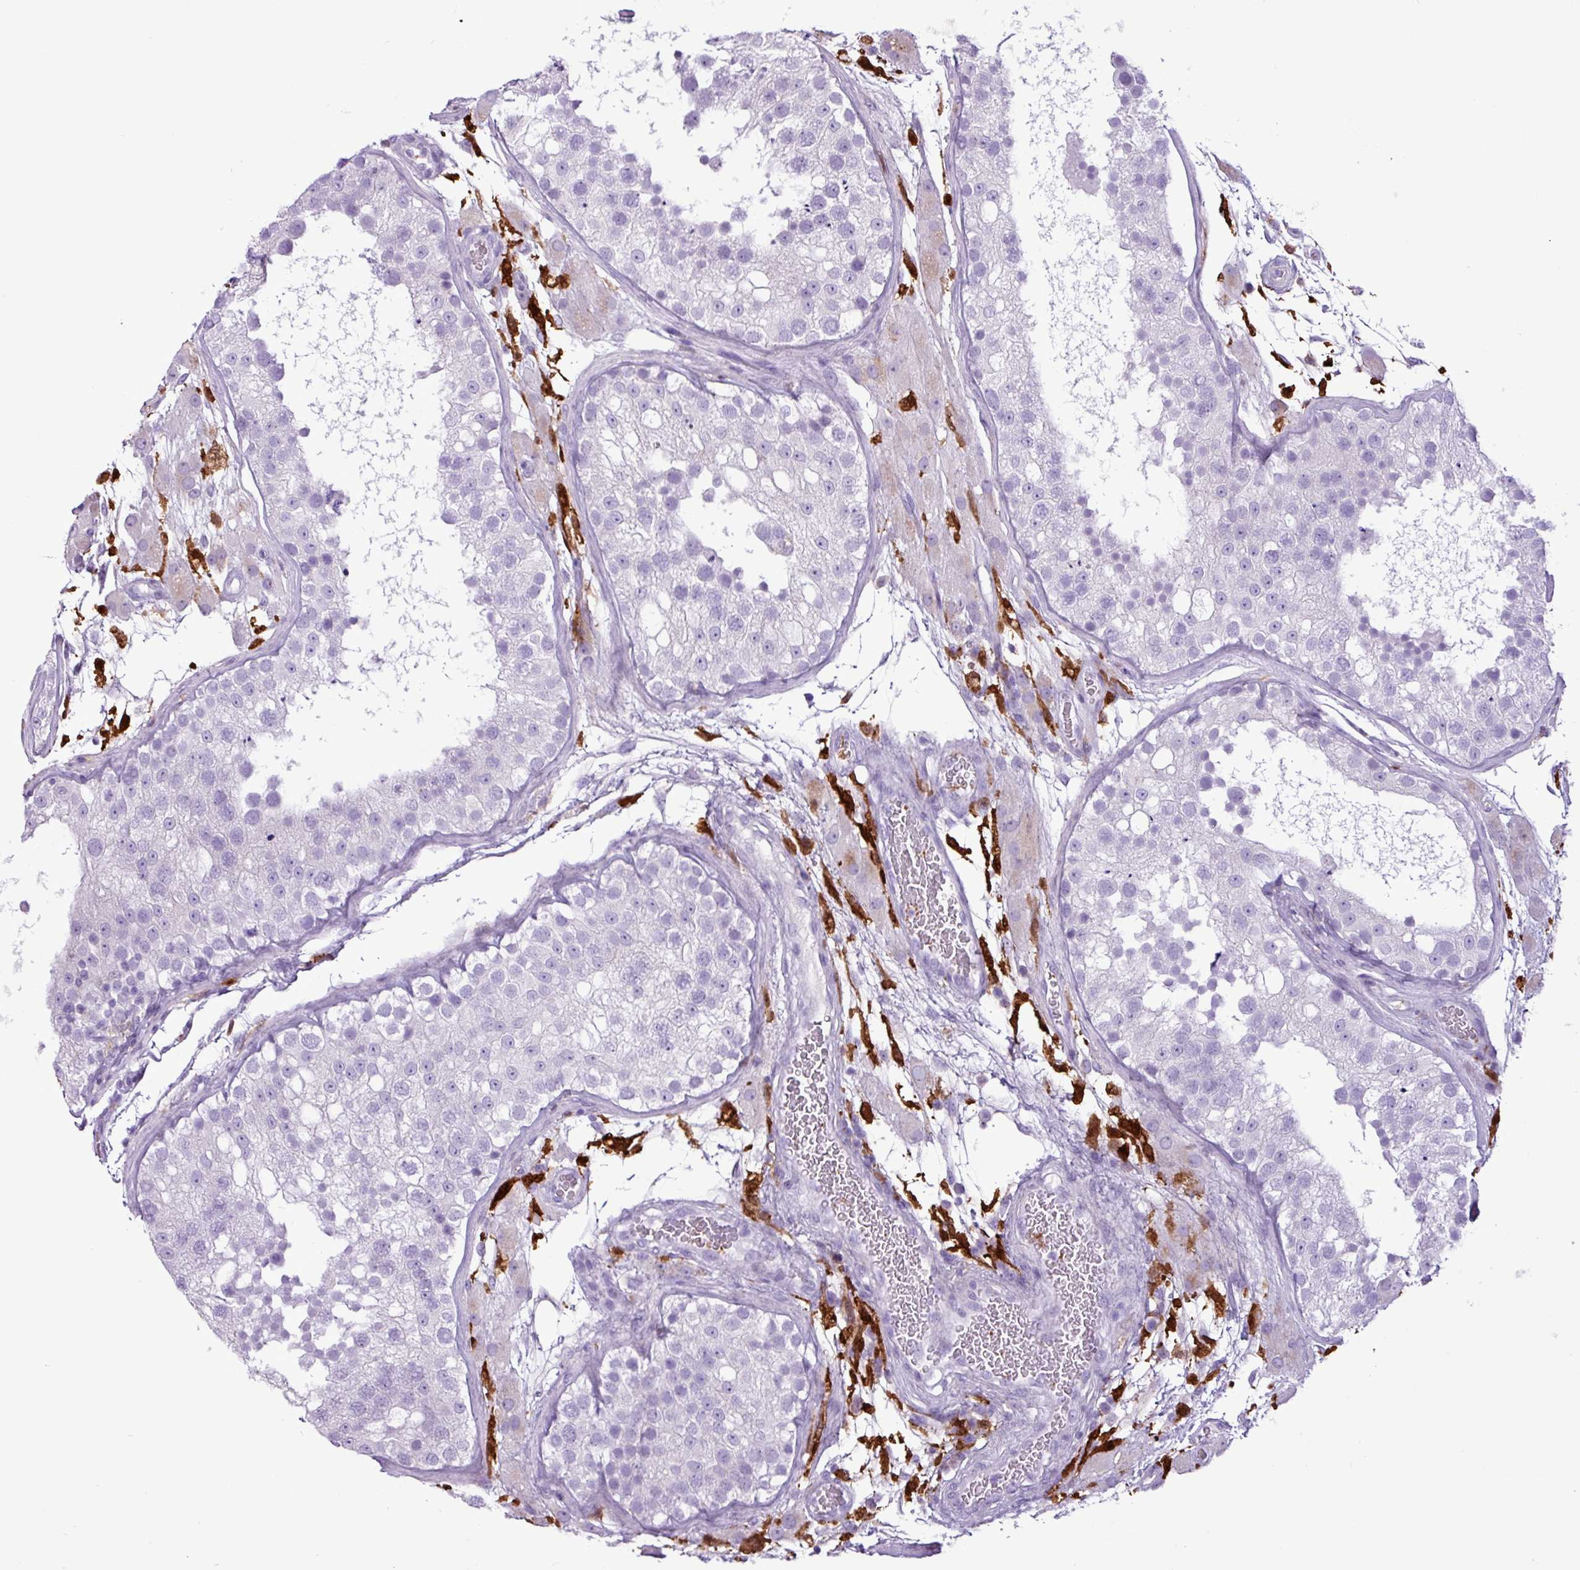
{"staining": {"intensity": "negative", "quantity": "none", "location": "none"}, "tissue": "testis", "cell_type": "Cells in seminiferous ducts", "image_type": "normal", "snomed": [{"axis": "morphology", "description": "Normal tissue, NOS"}, {"axis": "topography", "description": "Testis"}], "caption": "IHC image of unremarkable testis: testis stained with DAB shows no significant protein staining in cells in seminiferous ducts. Brightfield microscopy of immunohistochemistry (IHC) stained with DAB (3,3'-diaminobenzidine) (brown) and hematoxylin (blue), captured at high magnification.", "gene": "TMEM200C", "patient": {"sex": "male", "age": 26}}